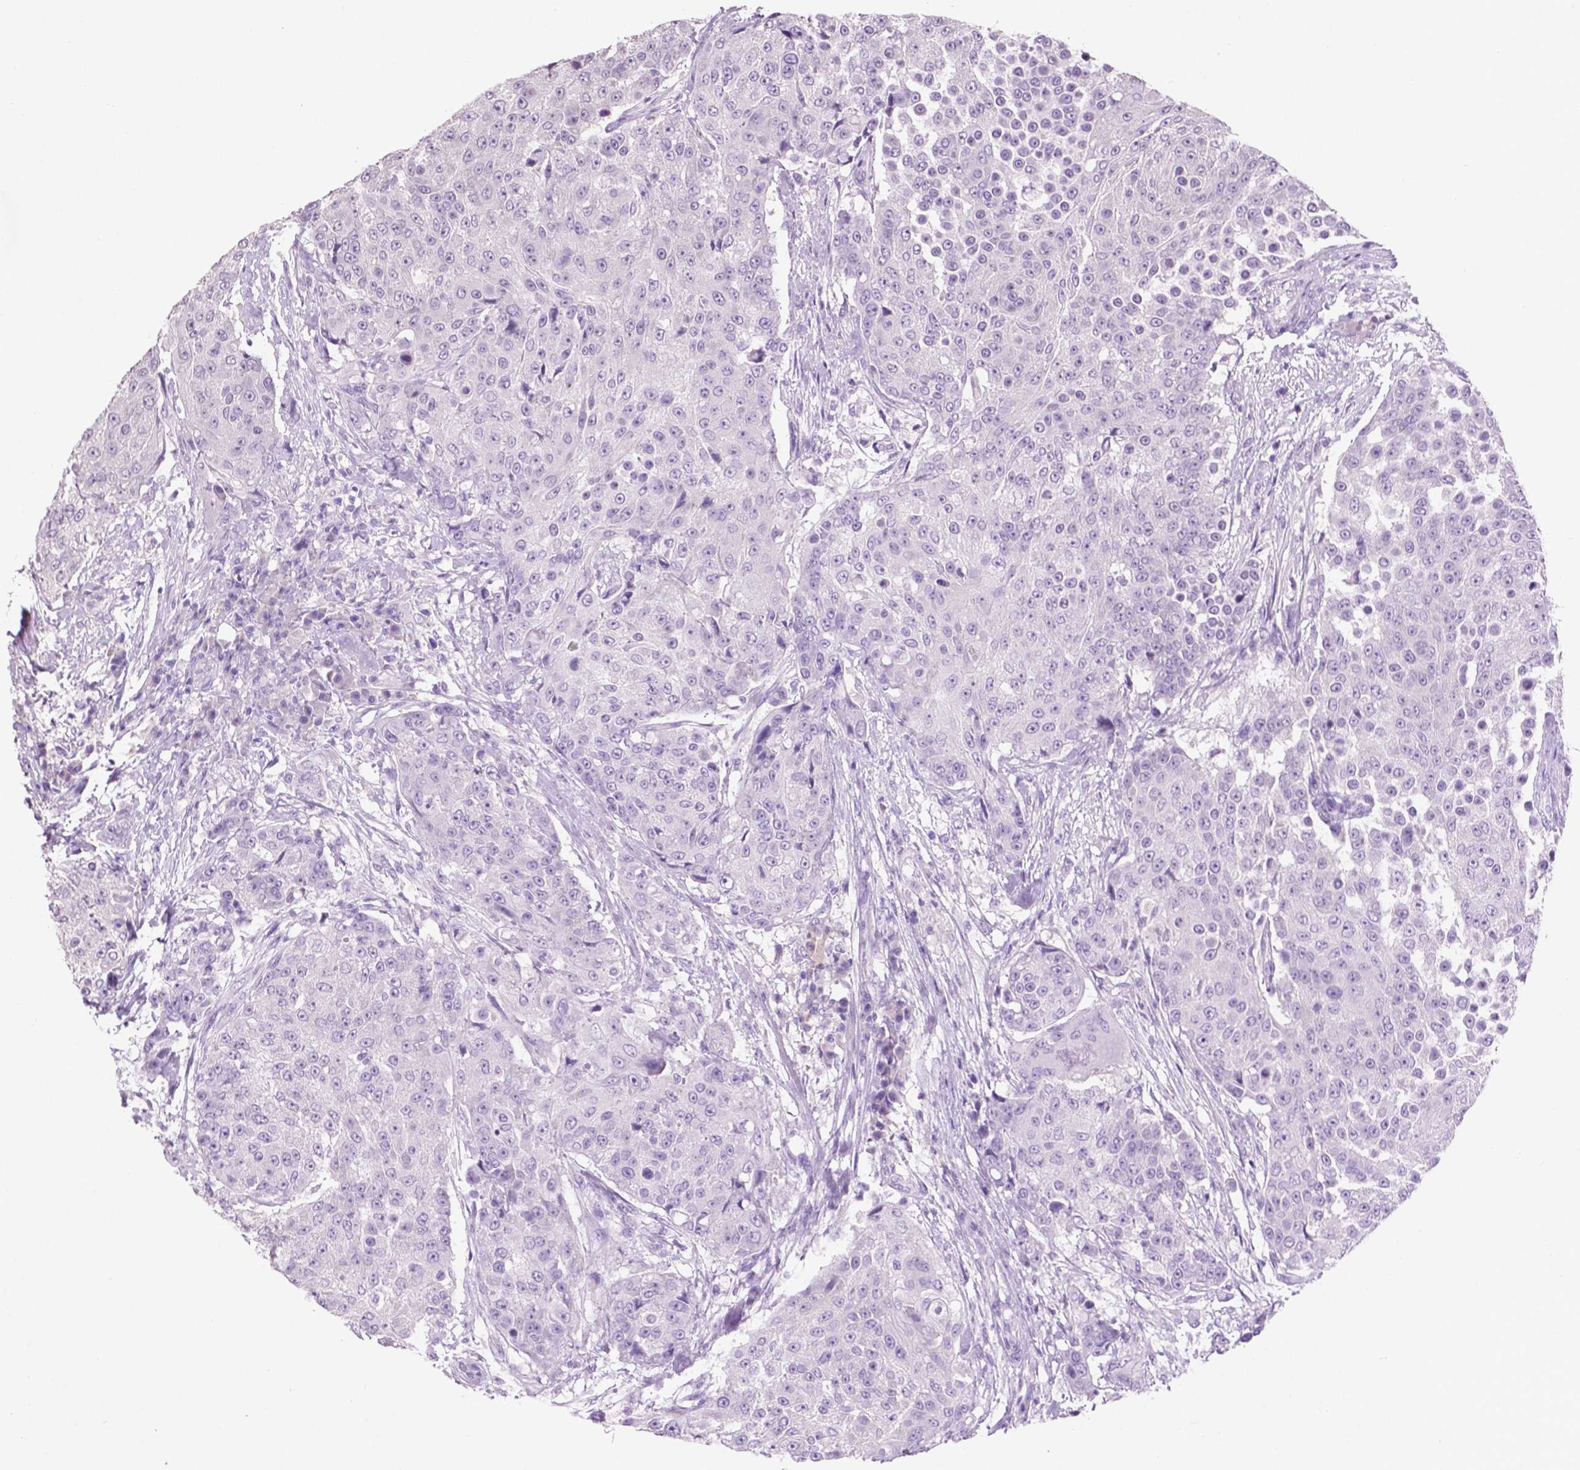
{"staining": {"intensity": "negative", "quantity": "none", "location": "none"}, "tissue": "urothelial cancer", "cell_type": "Tumor cells", "image_type": "cancer", "snomed": [{"axis": "morphology", "description": "Urothelial carcinoma, High grade"}, {"axis": "topography", "description": "Urinary bladder"}], "caption": "Immunohistochemistry micrograph of neoplastic tissue: human urothelial carcinoma (high-grade) stained with DAB displays no significant protein positivity in tumor cells.", "gene": "CRYBA4", "patient": {"sex": "female", "age": 63}}